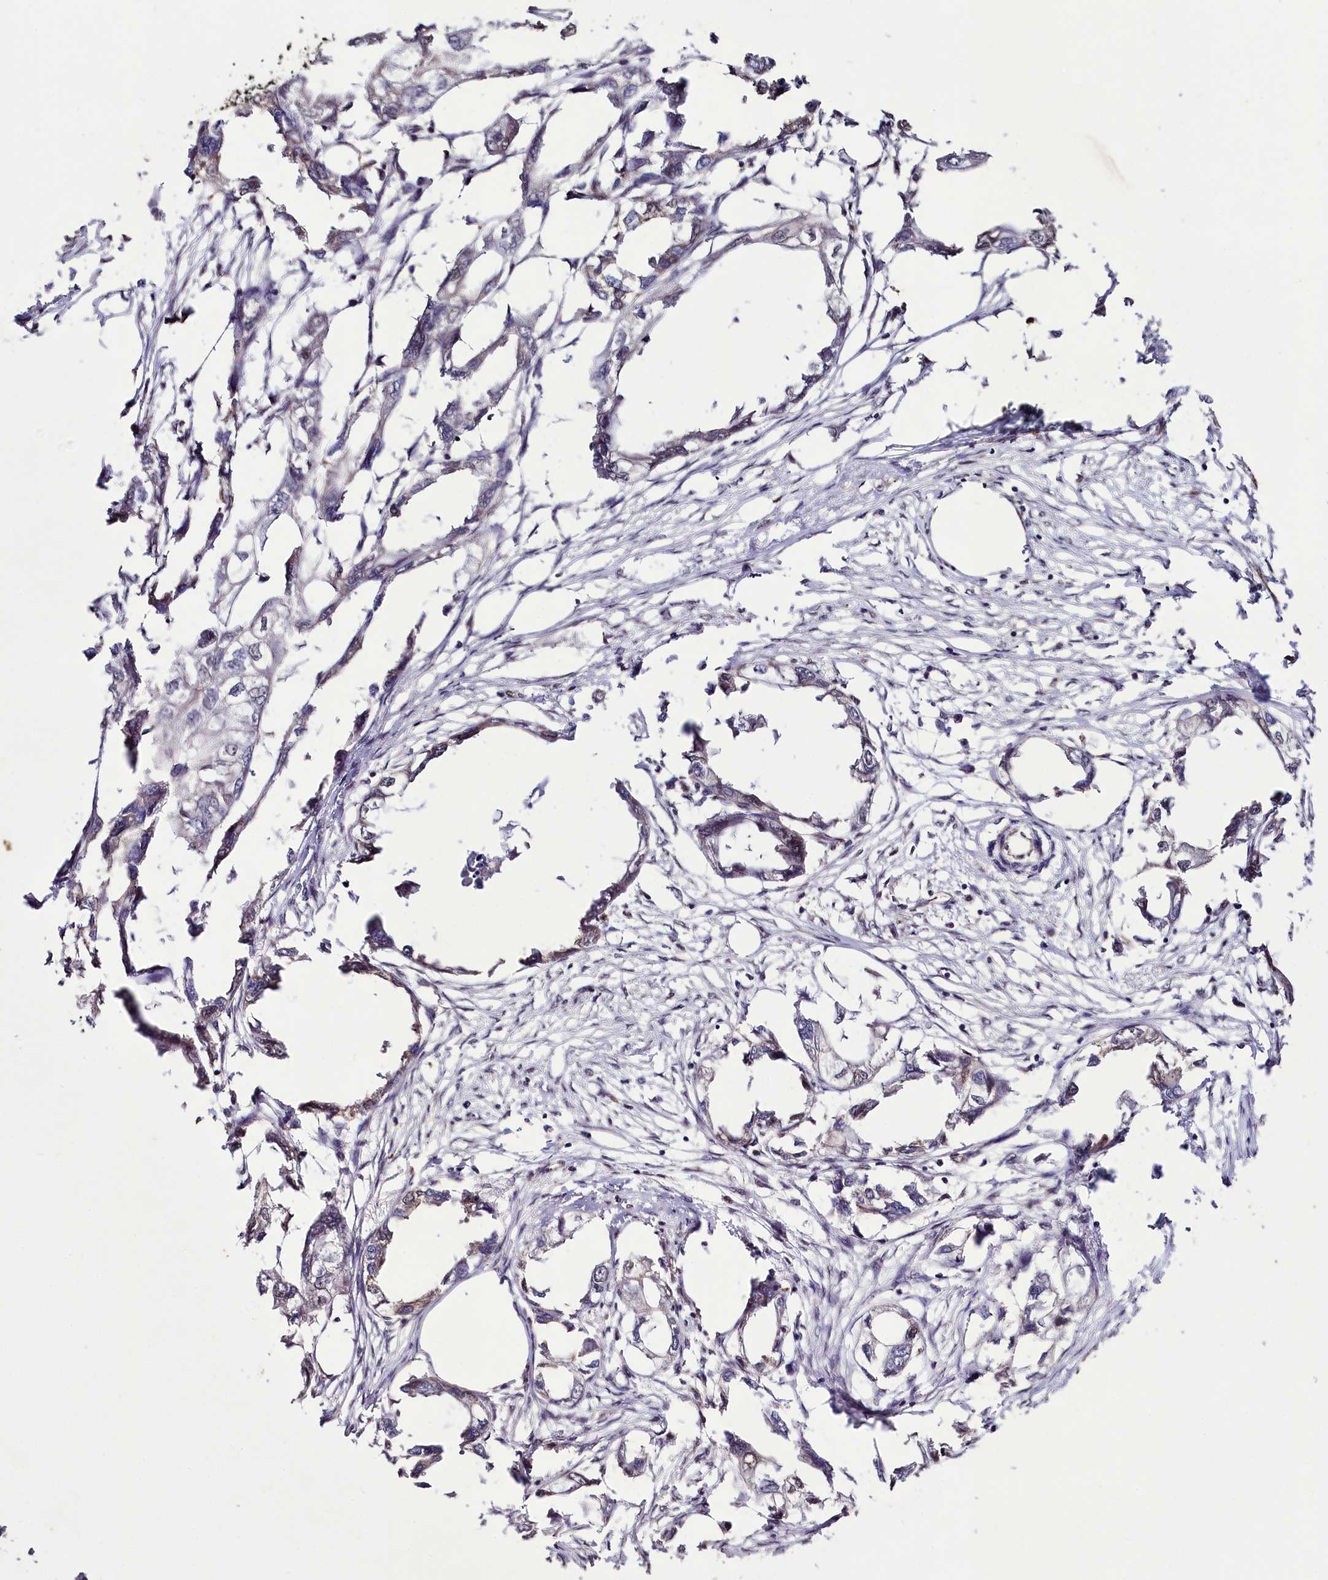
{"staining": {"intensity": "negative", "quantity": "none", "location": "none"}, "tissue": "endometrial cancer", "cell_type": "Tumor cells", "image_type": "cancer", "snomed": [{"axis": "morphology", "description": "Adenocarcinoma, NOS"}, {"axis": "morphology", "description": "Adenocarcinoma, metastatic, NOS"}, {"axis": "topography", "description": "Adipose tissue"}, {"axis": "topography", "description": "Endometrium"}], "caption": "Photomicrograph shows no significant protein expression in tumor cells of endometrial cancer.", "gene": "KLRB1", "patient": {"sex": "female", "age": 67}}